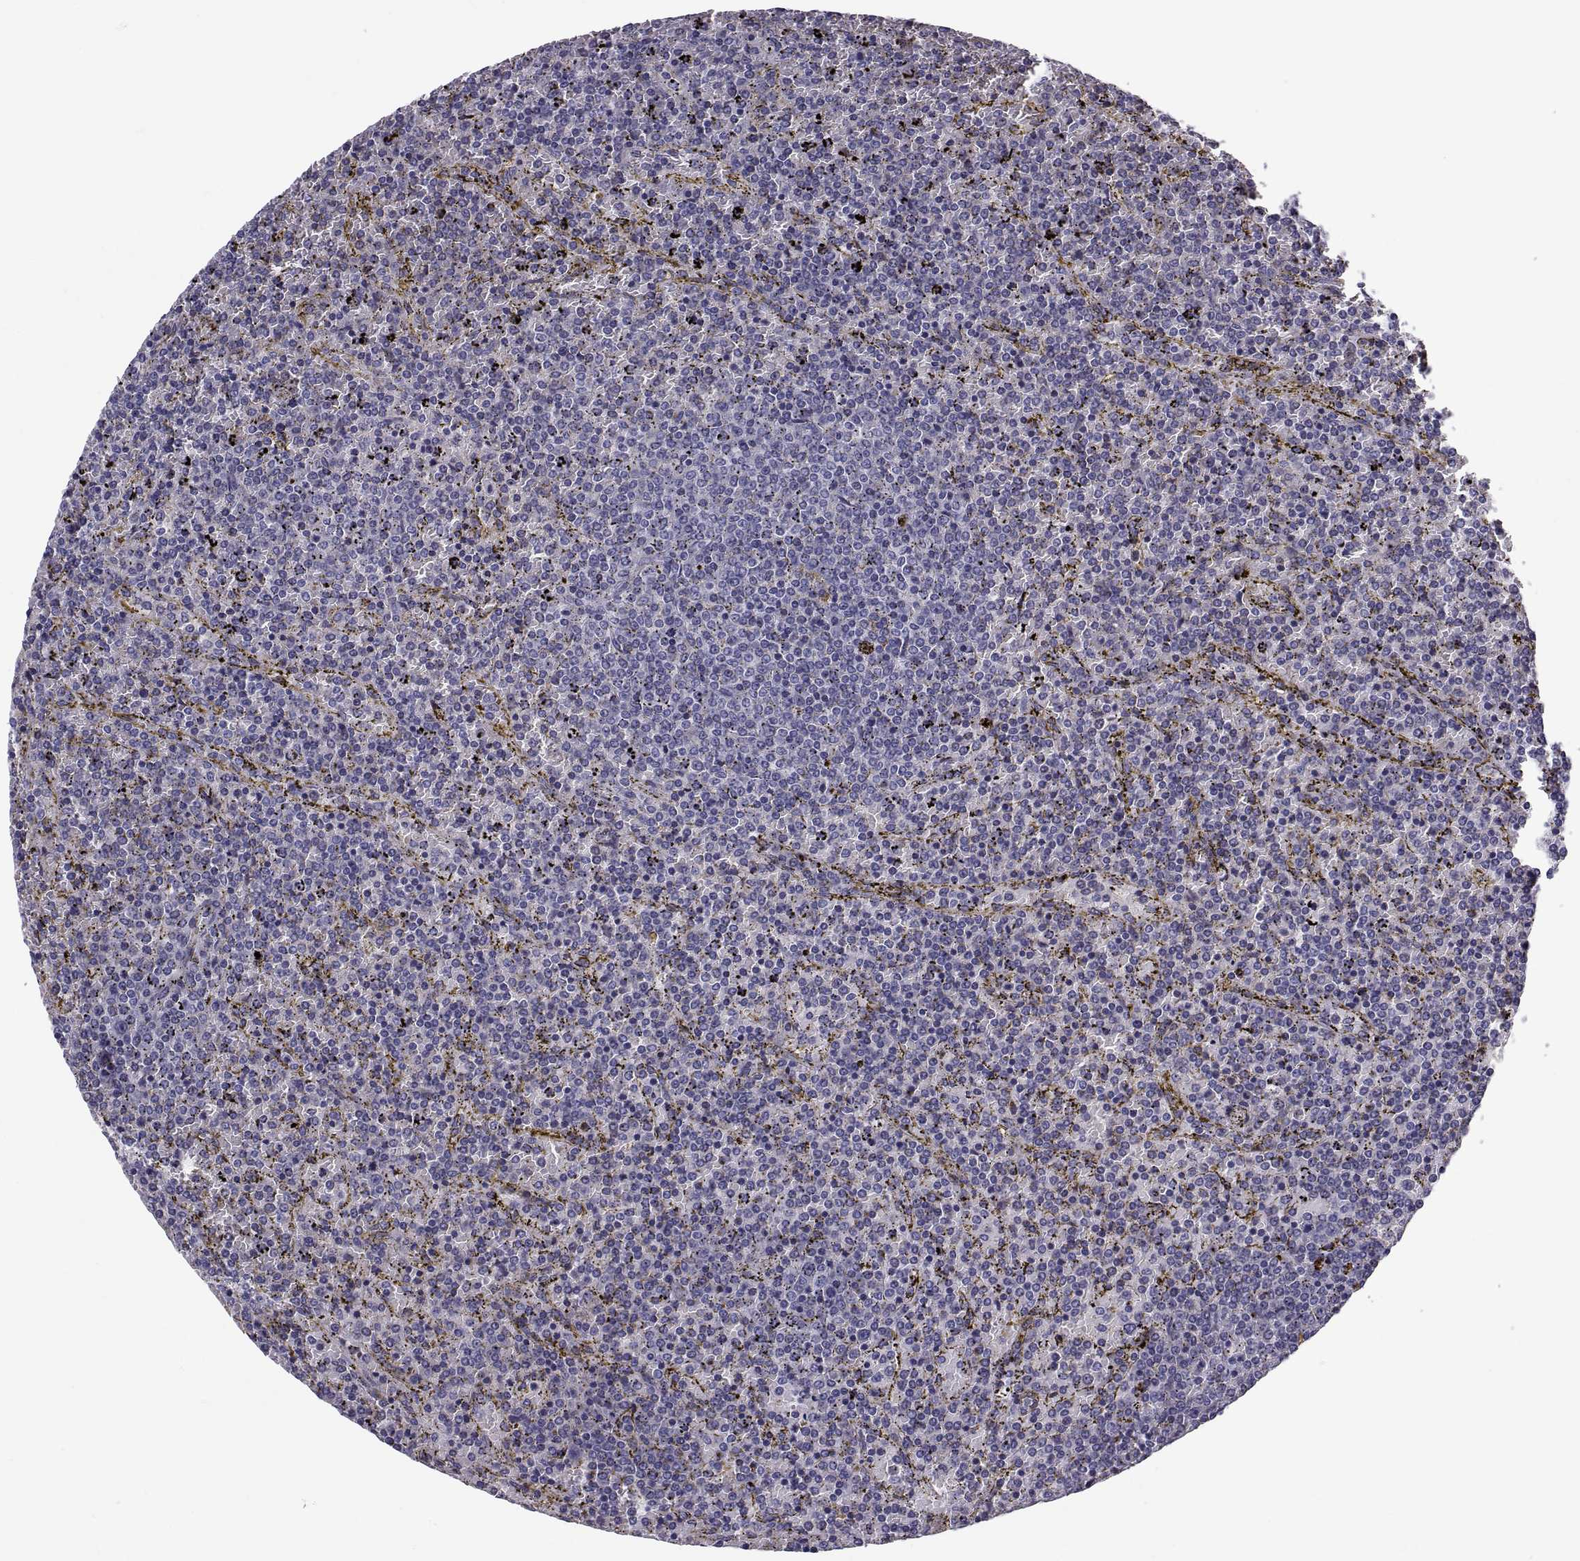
{"staining": {"intensity": "negative", "quantity": "none", "location": "none"}, "tissue": "lymphoma", "cell_type": "Tumor cells", "image_type": "cancer", "snomed": [{"axis": "morphology", "description": "Malignant lymphoma, non-Hodgkin's type, Low grade"}, {"axis": "topography", "description": "Spleen"}], "caption": "High magnification brightfield microscopy of lymphoma stained with DAB (brown) and counterstained with hematoxylin (blue): tumor cells show no significant expression.", "gene": "ANO1", "patient": {"sex": "female", "age": 77}}